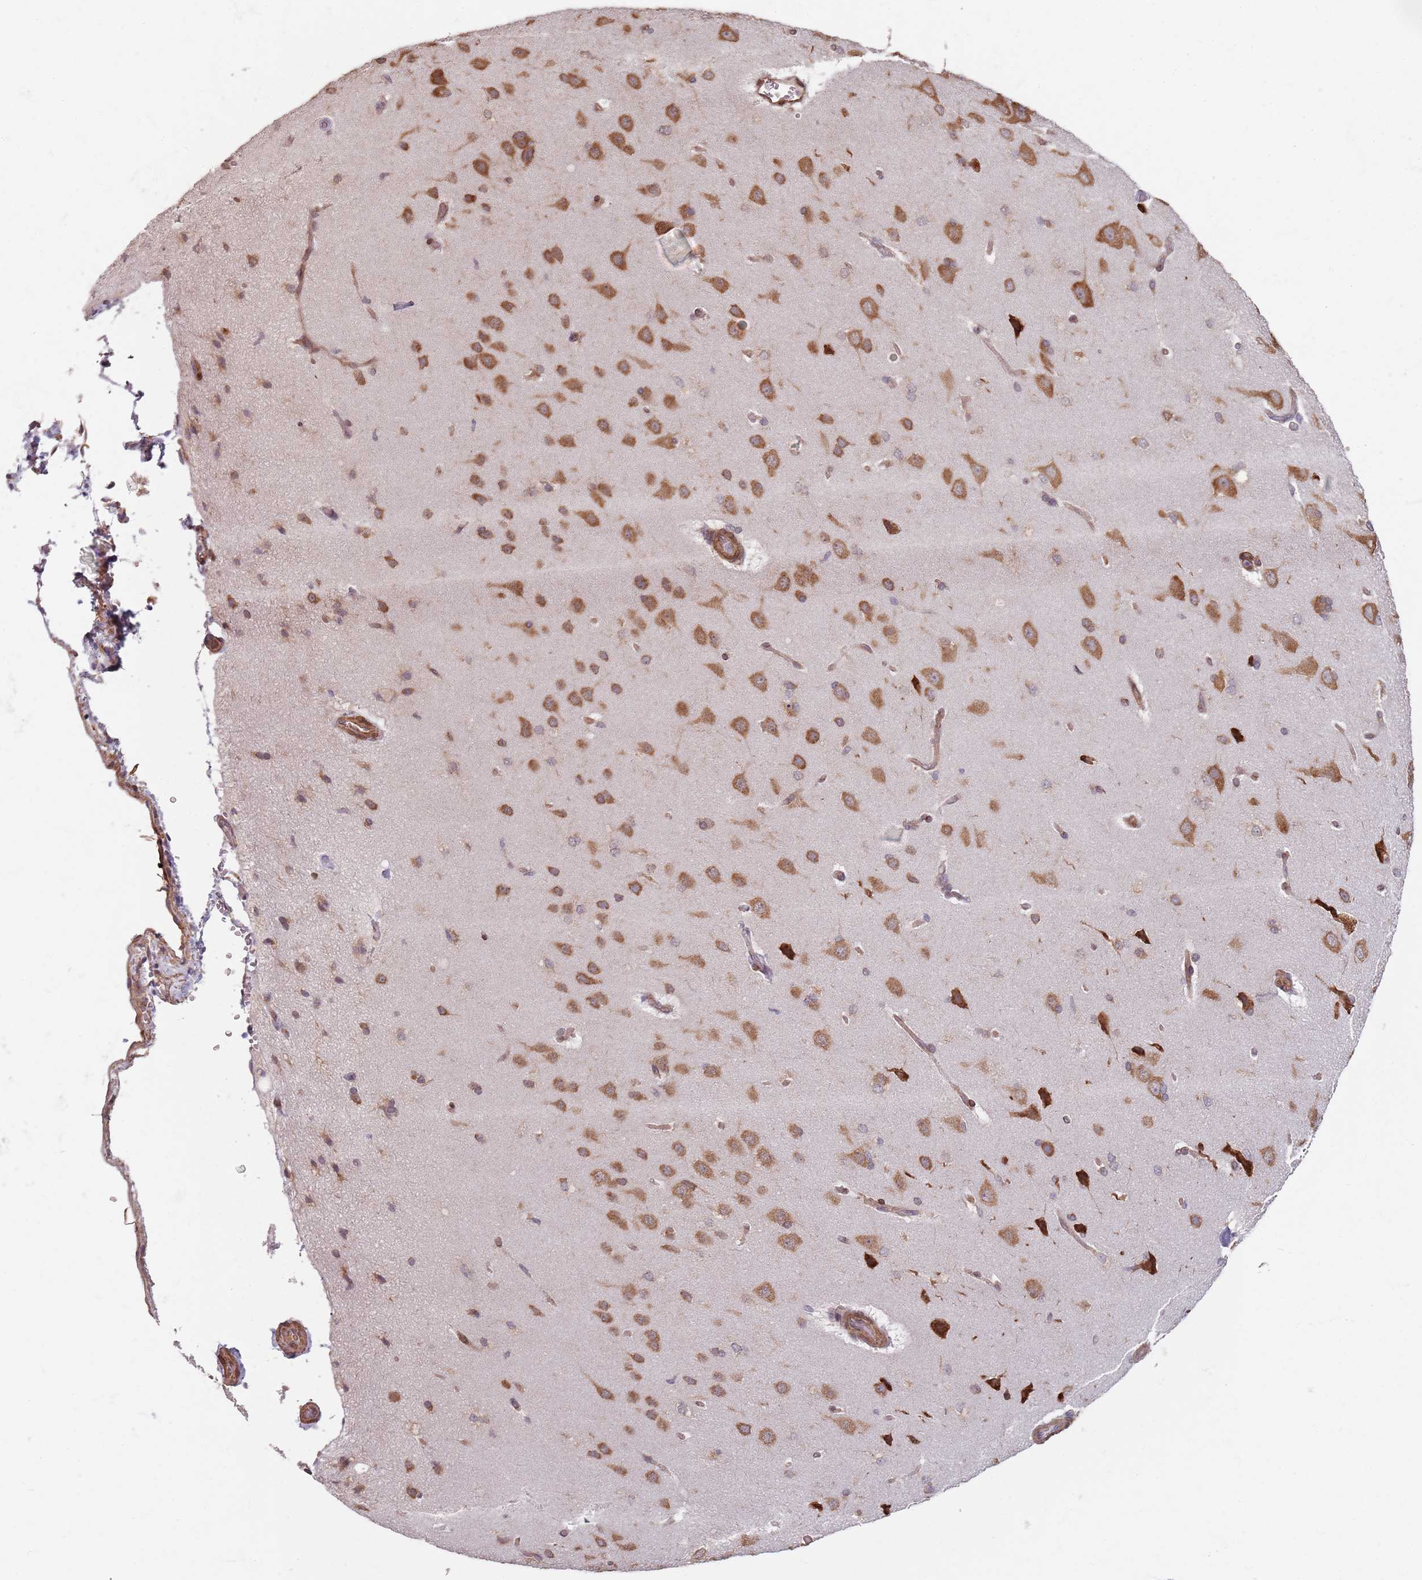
{"staining": {"intensity": "moderate", "quantity": ">75%", "location": "cytoplasmic/membranous"}, "tissue": "cerebral cortex", "cell_type": "Endothelial cells", "image_type": "normal", "snomed": [{"axis": "morphology", "description": "Normal tissue, NOS"}, {"axis": "topography", "description": "Cerebral cortex"}], "caption": "Unremarkable cerebral cortex reveals moderate cytoplasmic/membranous expression in approximately >75% of endothelial cells.", "gene": "NOTCH3", "patient": {"sex": "male", "age": 62}}